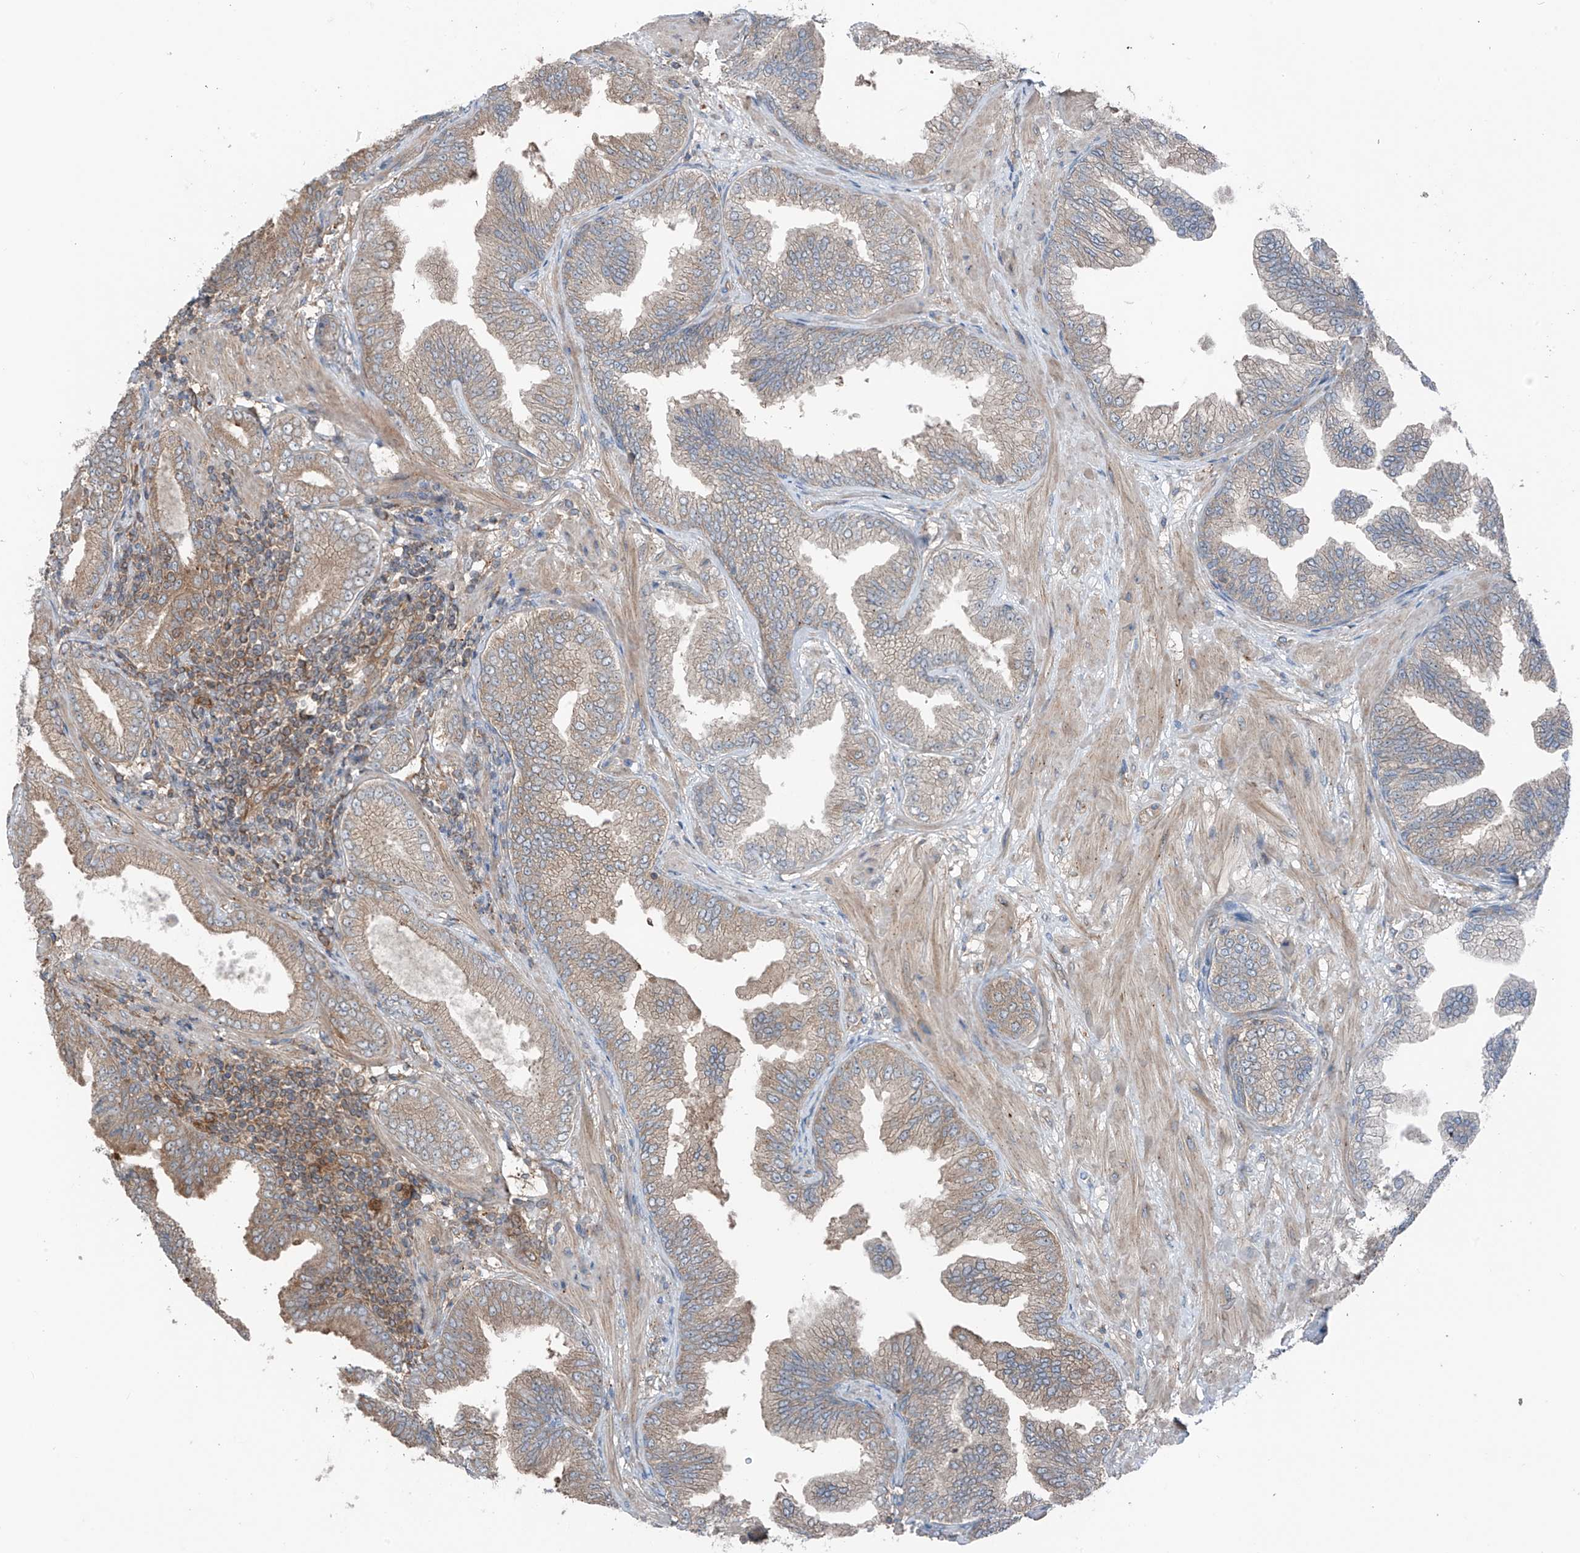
{"staining": {"intensity": "weak", "quantity": "25%-75%", "location": "cytoplasmic/membranous"}, "tissue": "prostate cancer", "cell_type": "Tumor cells", "image_type": "cancer", "snomed": [{"axis": "morphology", "description": "Adenocarcinoma, Low grade"}, {"axis": "topography", "description": "Prostate"}], "caption": "High-magnification brightfield microscopy of prostate cancer (adenocarcinoma (low-grade)) stained with DAB (3,3'-diaminobenzidine) (brown) and counterstained with hematoxylin (blue). tumor cells exhibit weak cytoplasmic/membranous staining is seen in approximately25%-75% of cells.", "gene": "TXNDC9", "patient": {"sex": "male", "age": 63}}